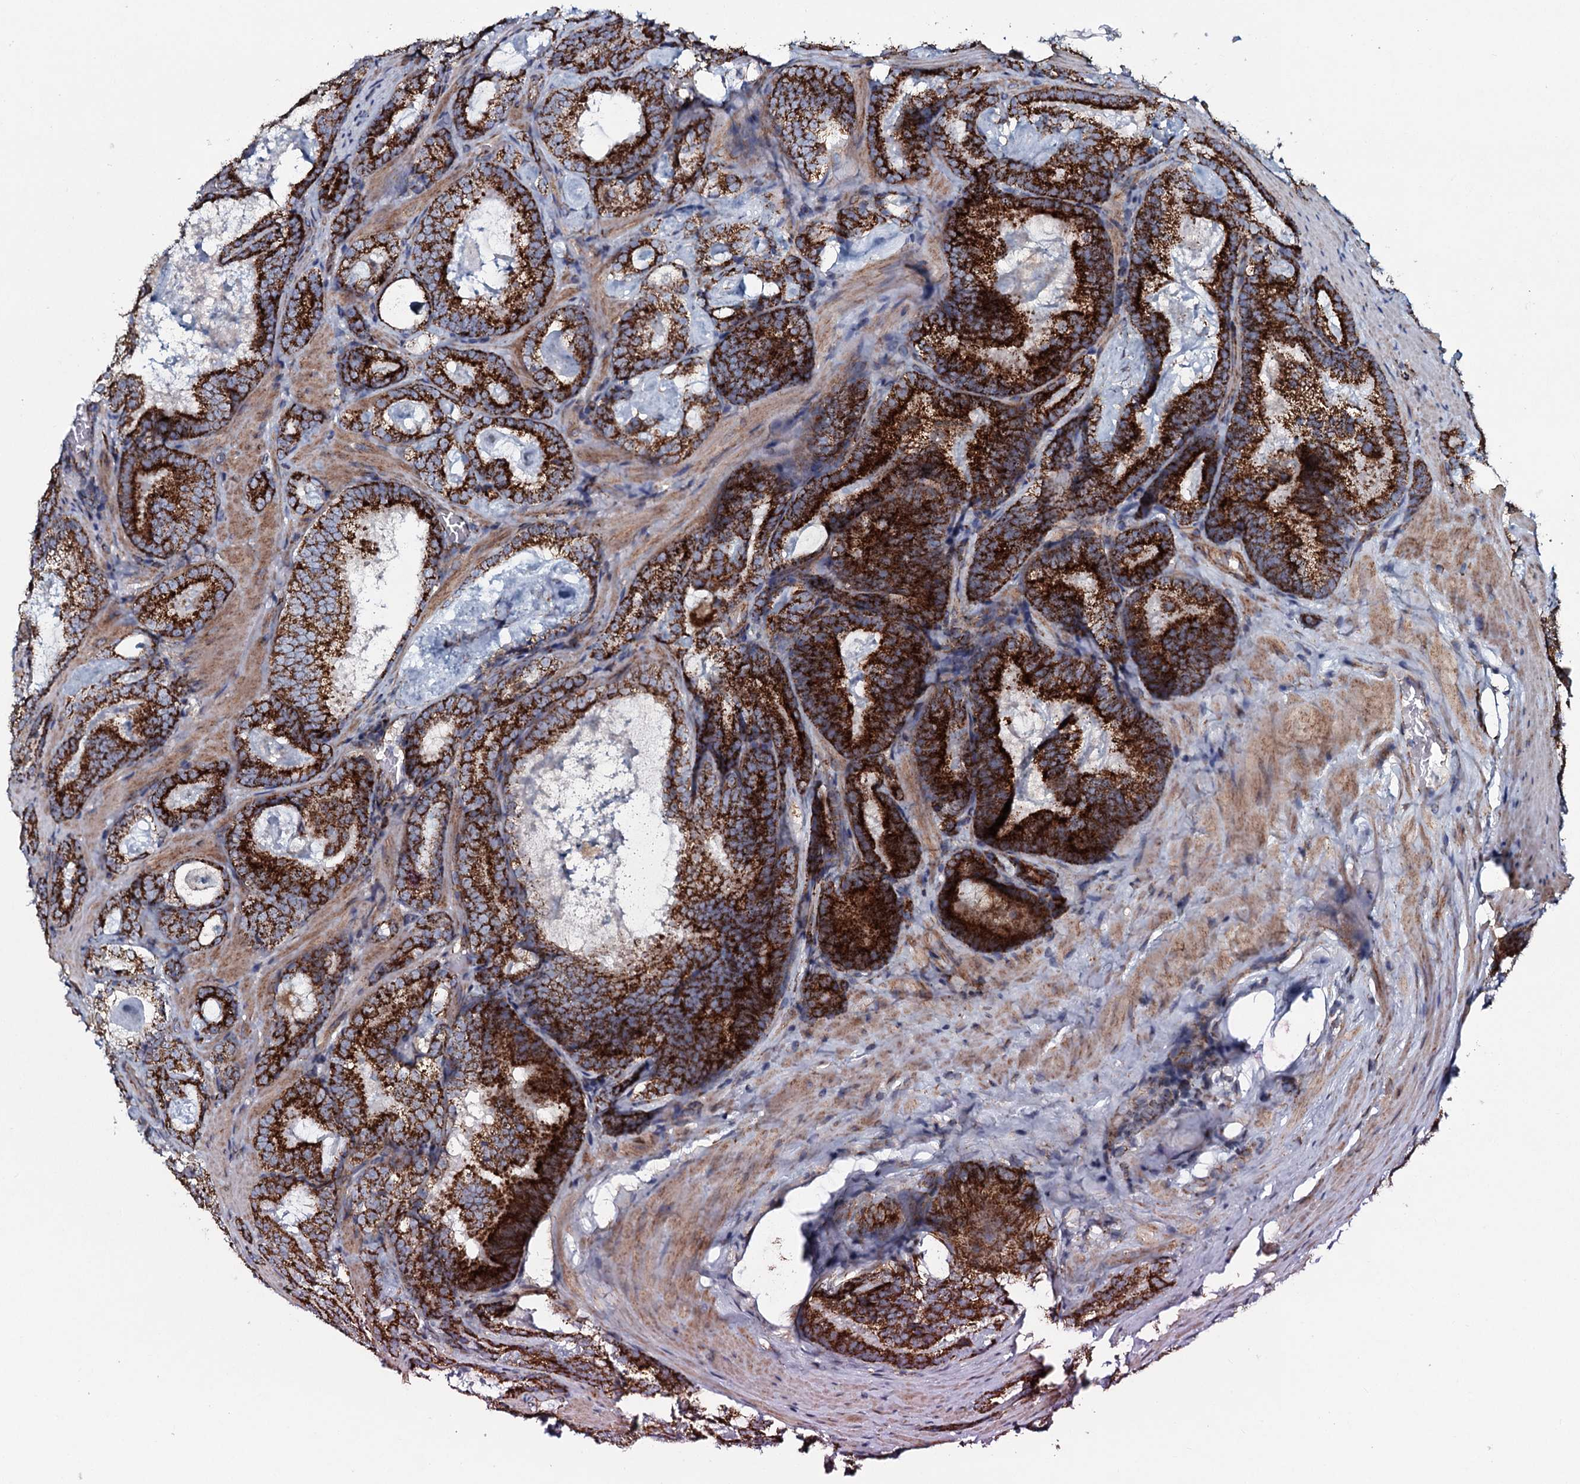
{"staining": {"intensity": "strong", "quantity": ">75%", "location": "cytoplasmic/membranous"}, "tissue": "prostate cancer", "cell_type": "Tumor cells", "image_type": "cancer", "snomed": [{"axis": "morphology", "description": "Adenocarcinoma, Low grade"}, {"axis": "topography", "description": "Prostate"}], "caption": "Adenocarcinoma (low-grade) (prostate) tissue reveals strong cytoplasmic/membranous positivity in about >75% of tumor cells, visualized by immunohistochemistry.", "gene": "EVC2", "patient": {"sex": "male", "age": 60}}